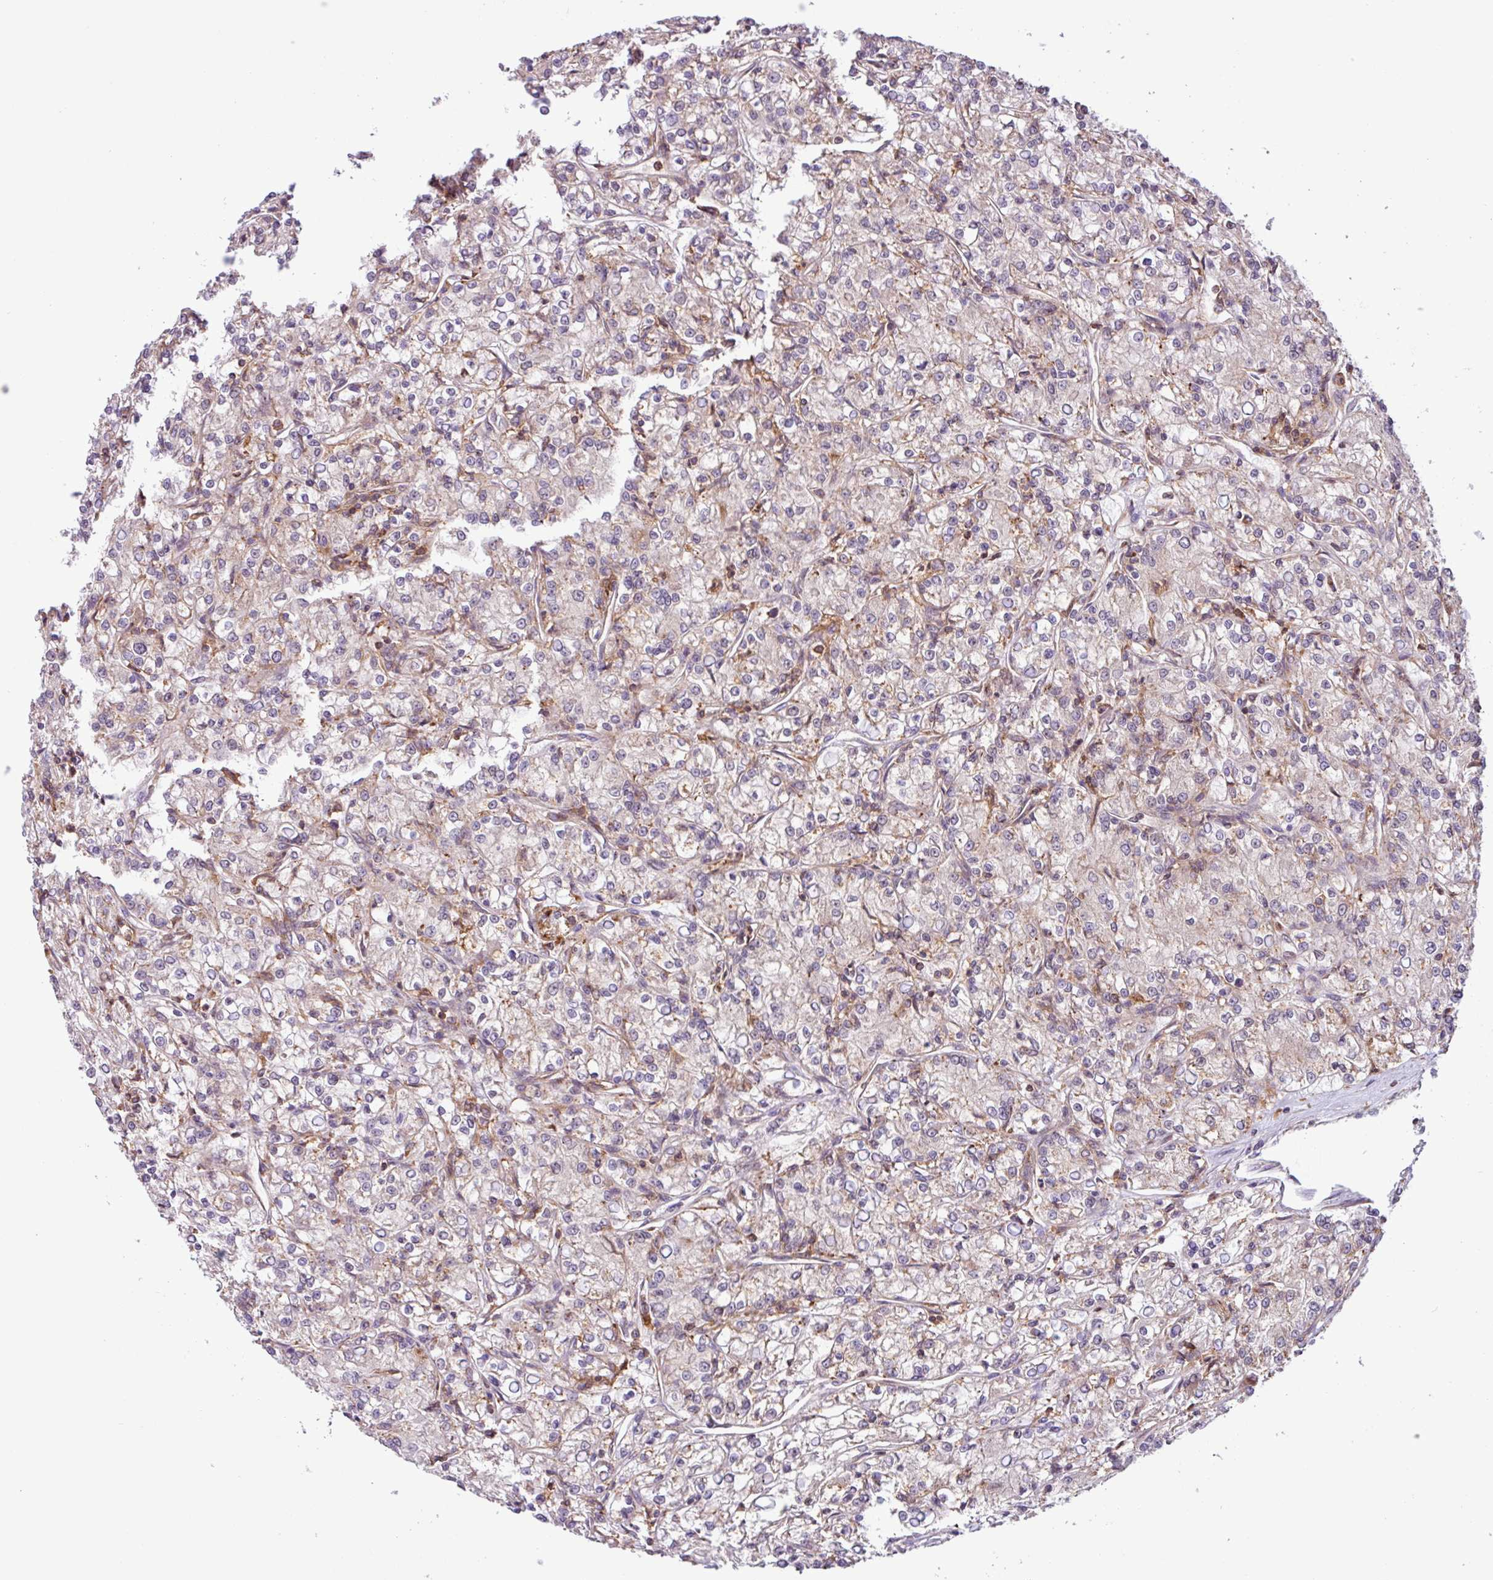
{"staining": {"intensity": "negative", "quantity": "none", "location": "none"}, "tissue": "renal cancer", "cell_type": "Tumor cells", "image_type": "cancer", "snomed": [{"axis": "morphology", "description": "Adenocarcinoma, NOS"}, {"axis": "topography", "description": "Kidney"}], "caption": "Immunohistochemistry (IHC) photomicrograph of human renal cancer (adenocarcinoma) stained for a protein (brown), which demonstrates no positivity in tumor cells. (Brightfield microscopy of DAB IHC at high magnification).", "gene": "ACTR3", "patient": {"sex": "female", "age": 59}}